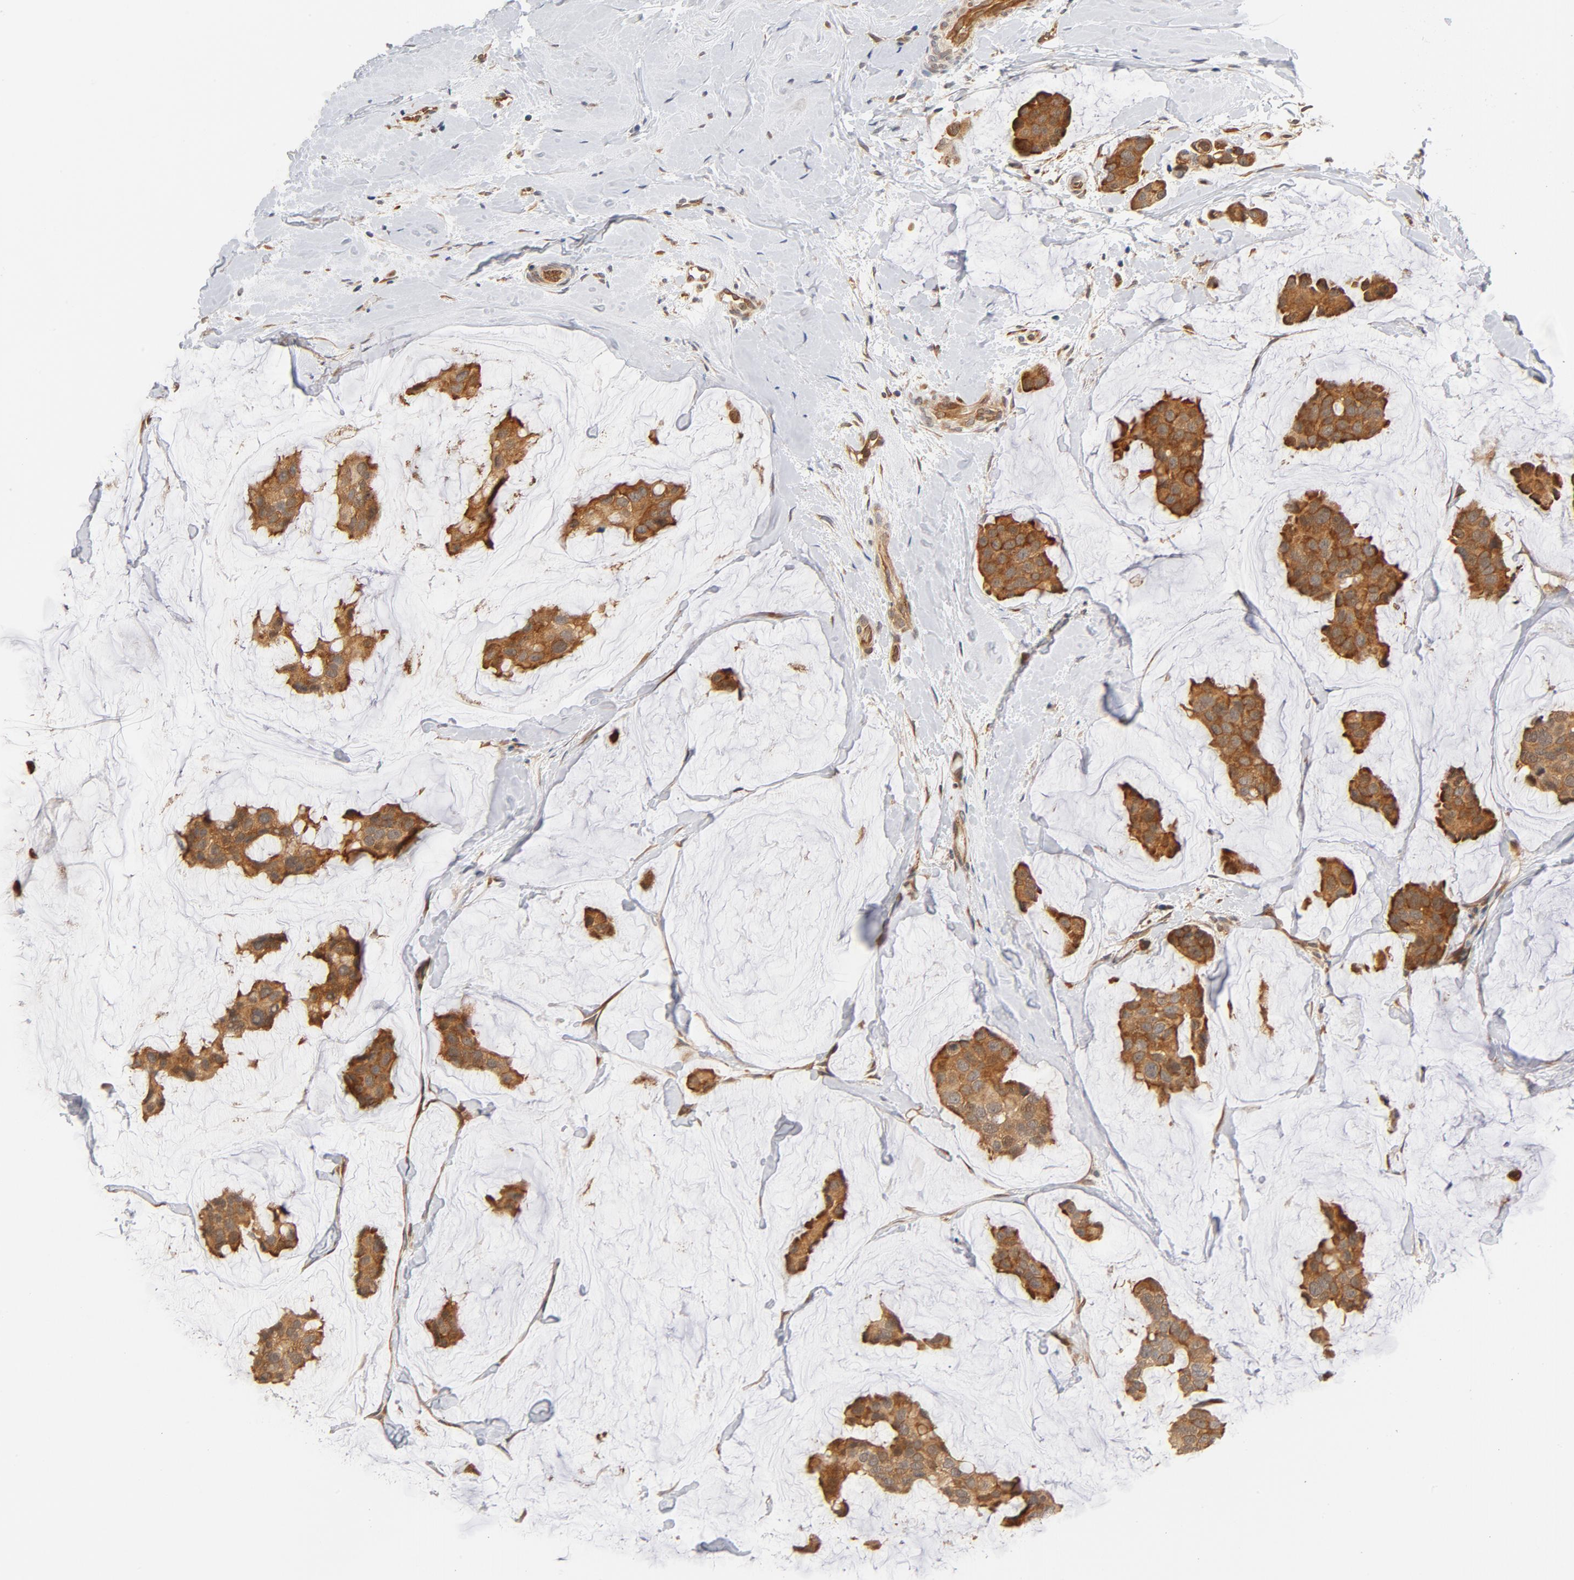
{"staining": {"intensity": "moderate", "quantity": ">75%", "location": "cytoplasmic/membranous"}, "tissue": "breast cancer", "cell_type": "Tumor cells", "image_type": "cancer", "snomed": [{"axis": "morphology", "description": "Normal tissue, NOS"}, {"axis": "morphology", "description": "Duct carcinoma"}, {"axis": "topography", "description": "Breast"}], "caption": "Intraductal carcinoma (breast) stained with a protein marker reveals moderate staining in tumor cells.", "gene": "EIF4E", "patient": {"sex": "female", "age": 50}}